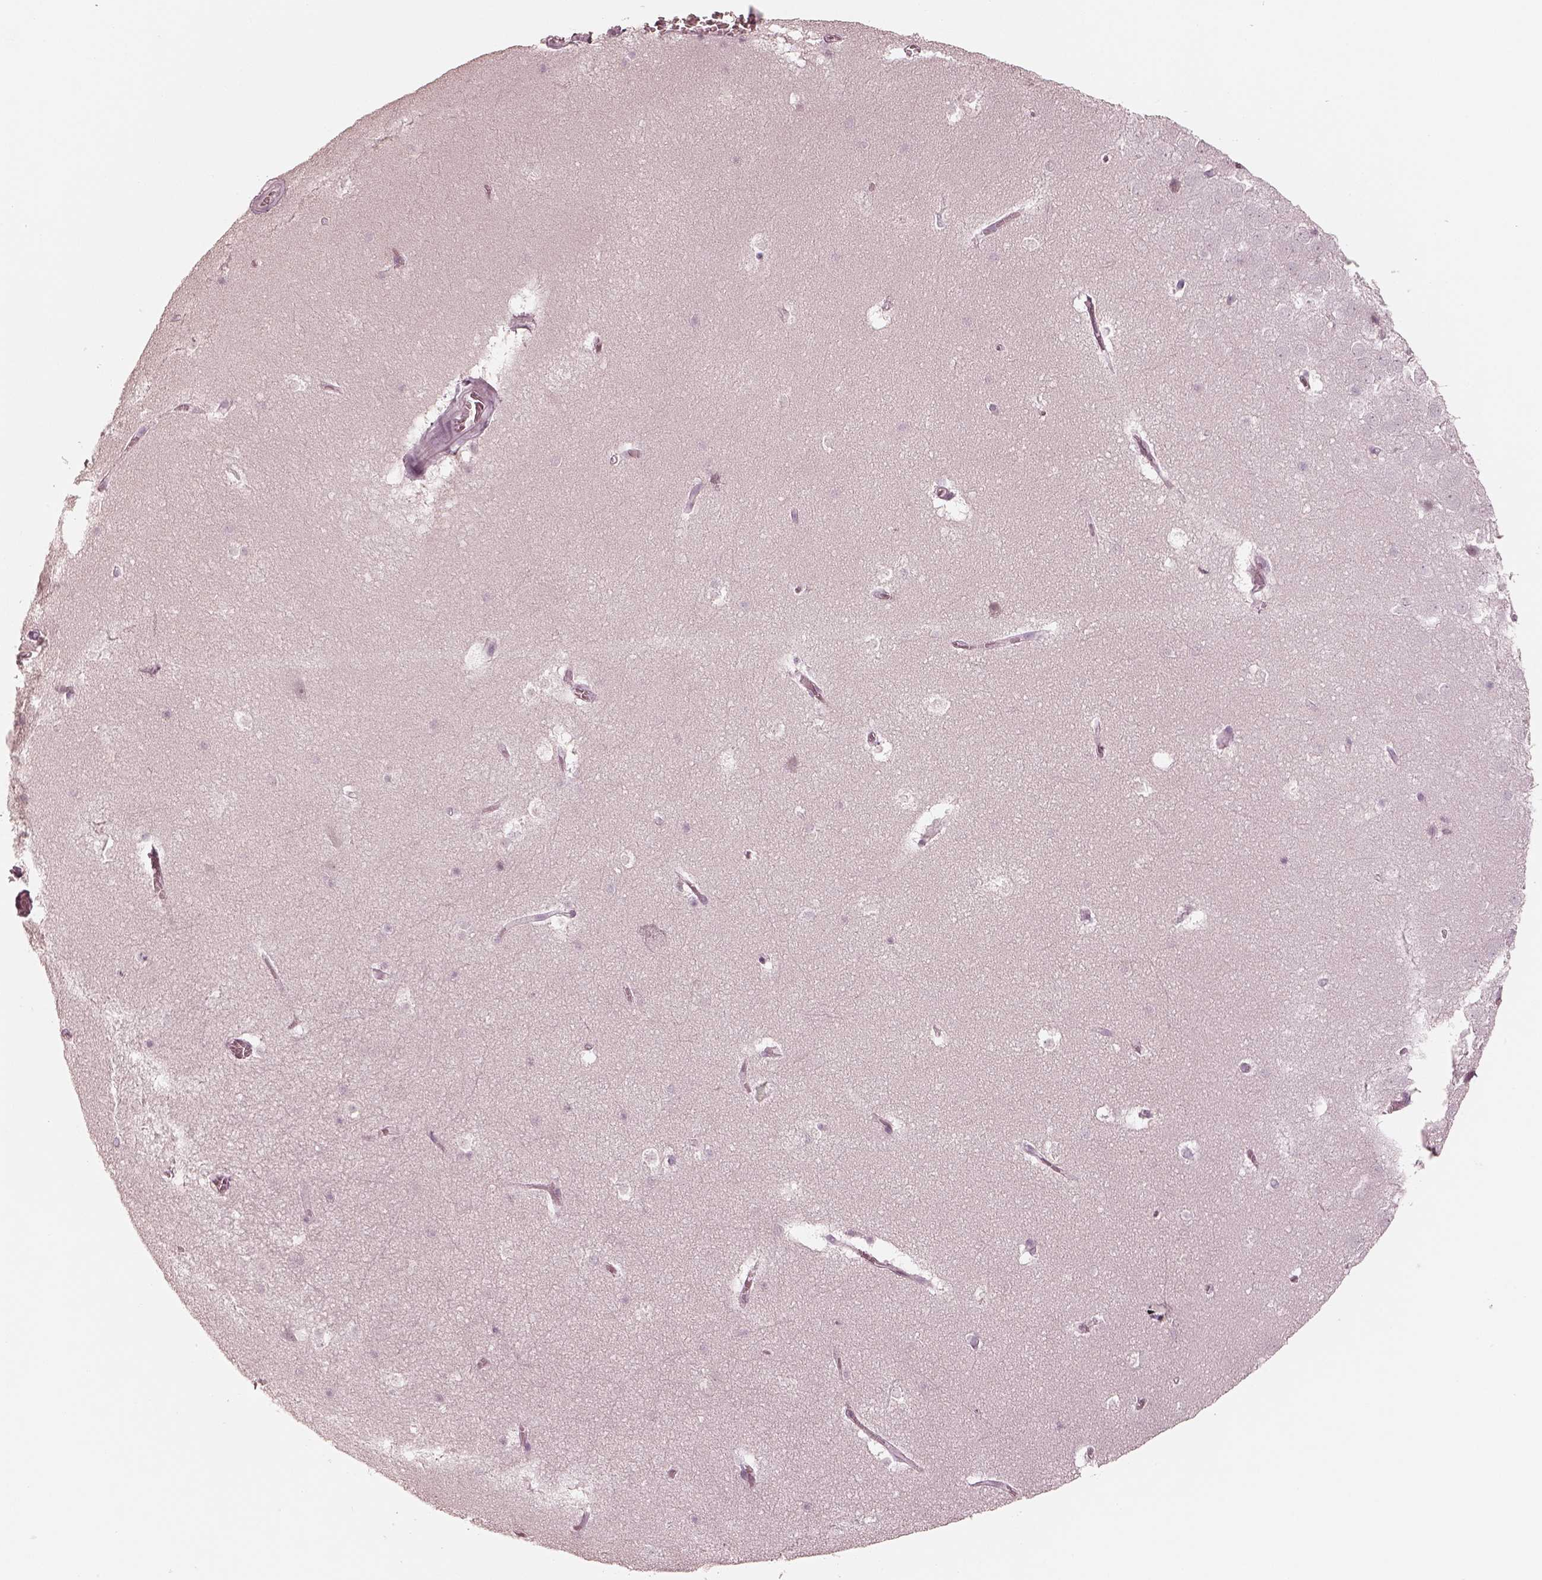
{"staining": {"intensity": "negative", "quantity": "none", "location": "none"}, "tissue": "hippocampus", "cell_type": "Glial cells", "image_type": "normal", "snomed": [{"axis": "morphology", "description": "Normal tissue, NOS"}, {"axis": "topography", "description": "Hippocampus"}], "caption": "The image displays no significant positivity in glial cells of hippocampus.", "gene": "ACACB", "patient": {"sex": "male", "age": 45}}